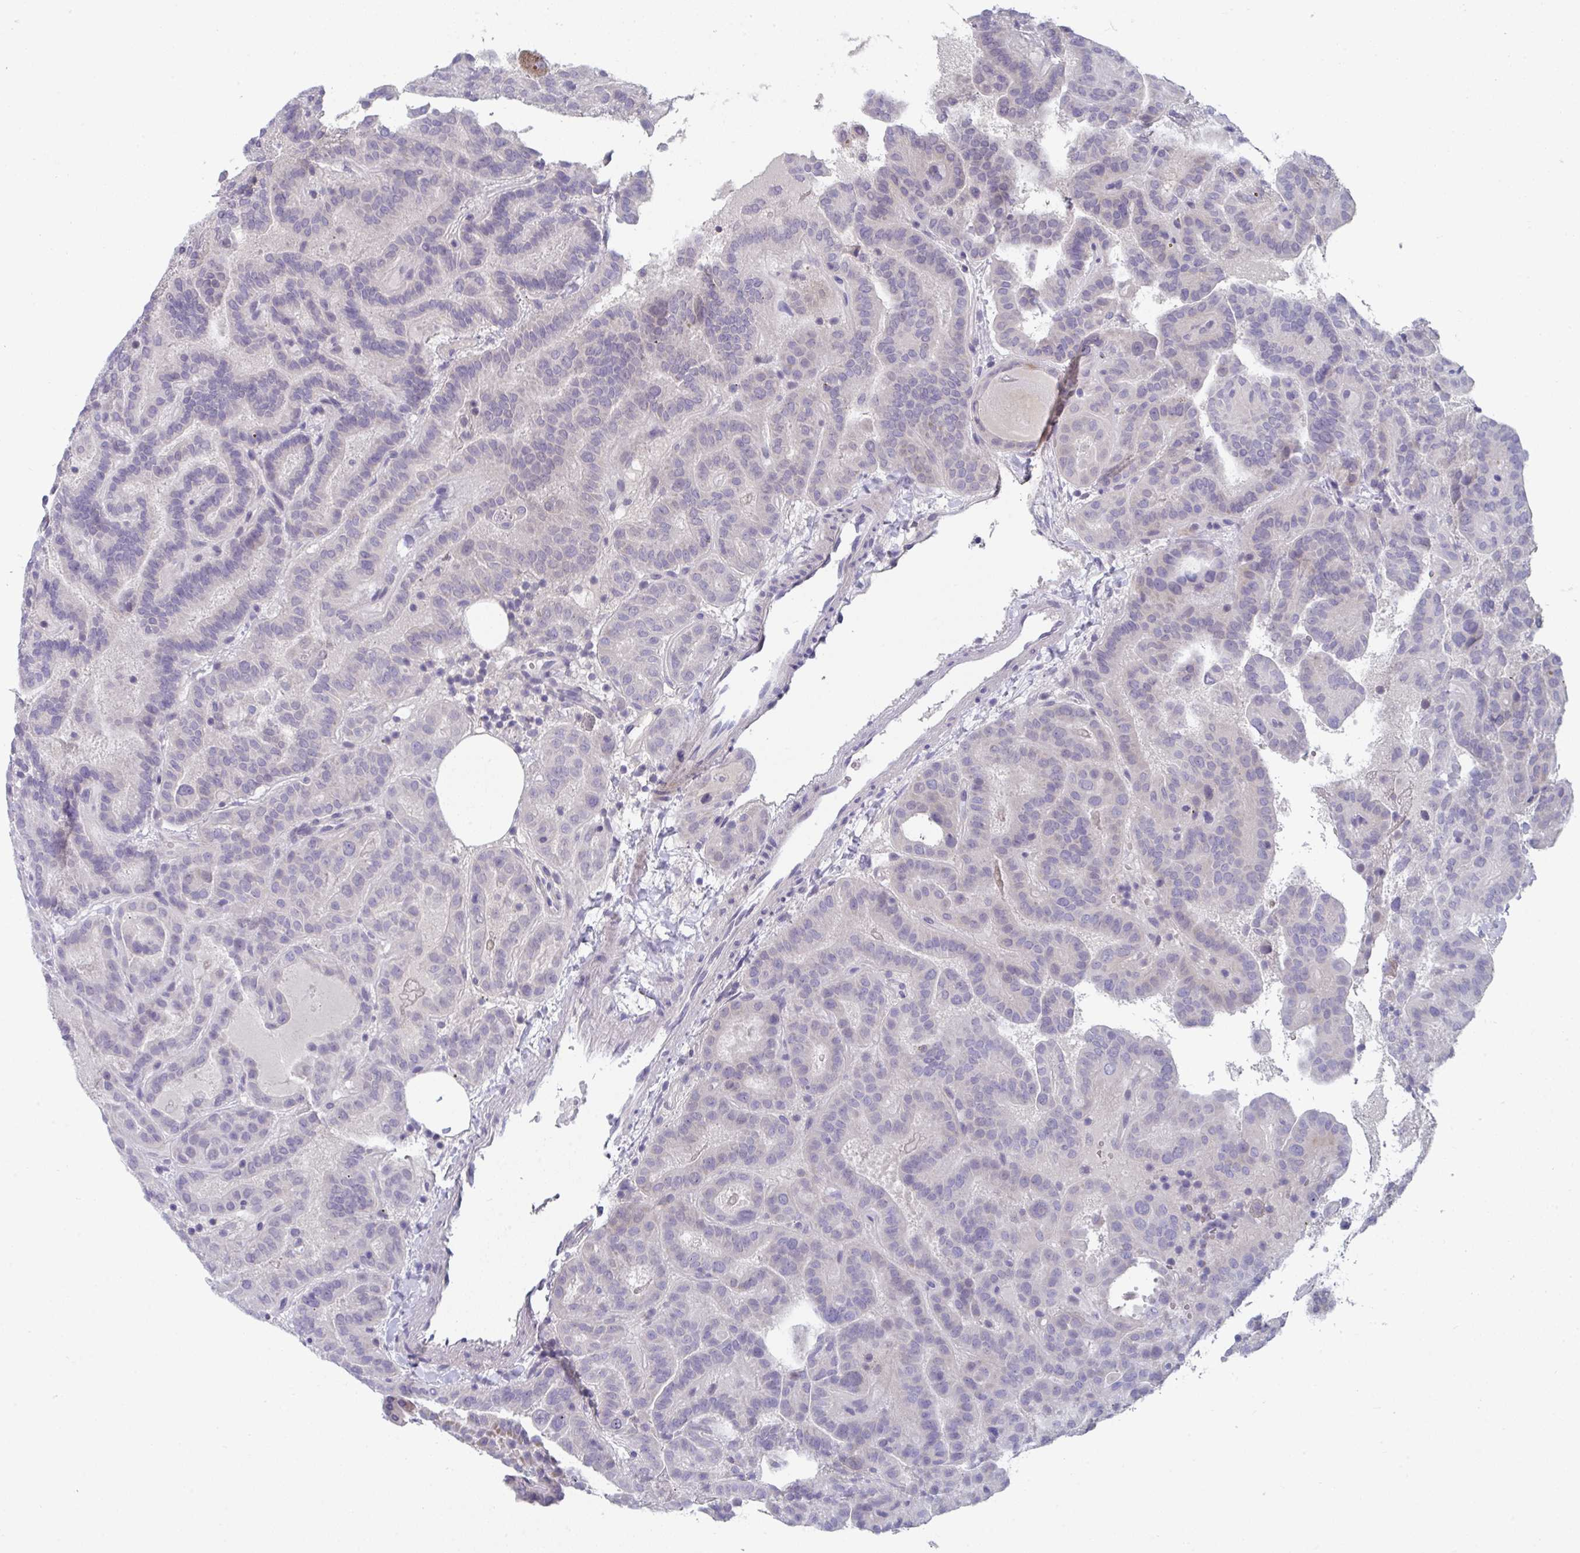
{"staining": {"intensity": "negative", "quantity": "none", "location": "none"}, "tissue": "thyroid cancer", "cell_type": "Tumor cells", "image_type": "cancer", "snomed": [{"axis": "morphology", "description": "Papillary adenocarcinoma, NOS"}, {"axis": "topography", "description": "Thyroid gland"}], "caption": "IHC histopathology image of neoplastic tissue: thyroid cancer stained with DAB (3,3'-diaminobenzidine) demonstrates no significant protein staining in tumor cells. (DAB (3,3'-diaminobenzidine) immunohistochemistry visualized using brightfield microscopy, high magnification).", "gene": "AOC2", "patient": {"sex": "female", "age": 46}}